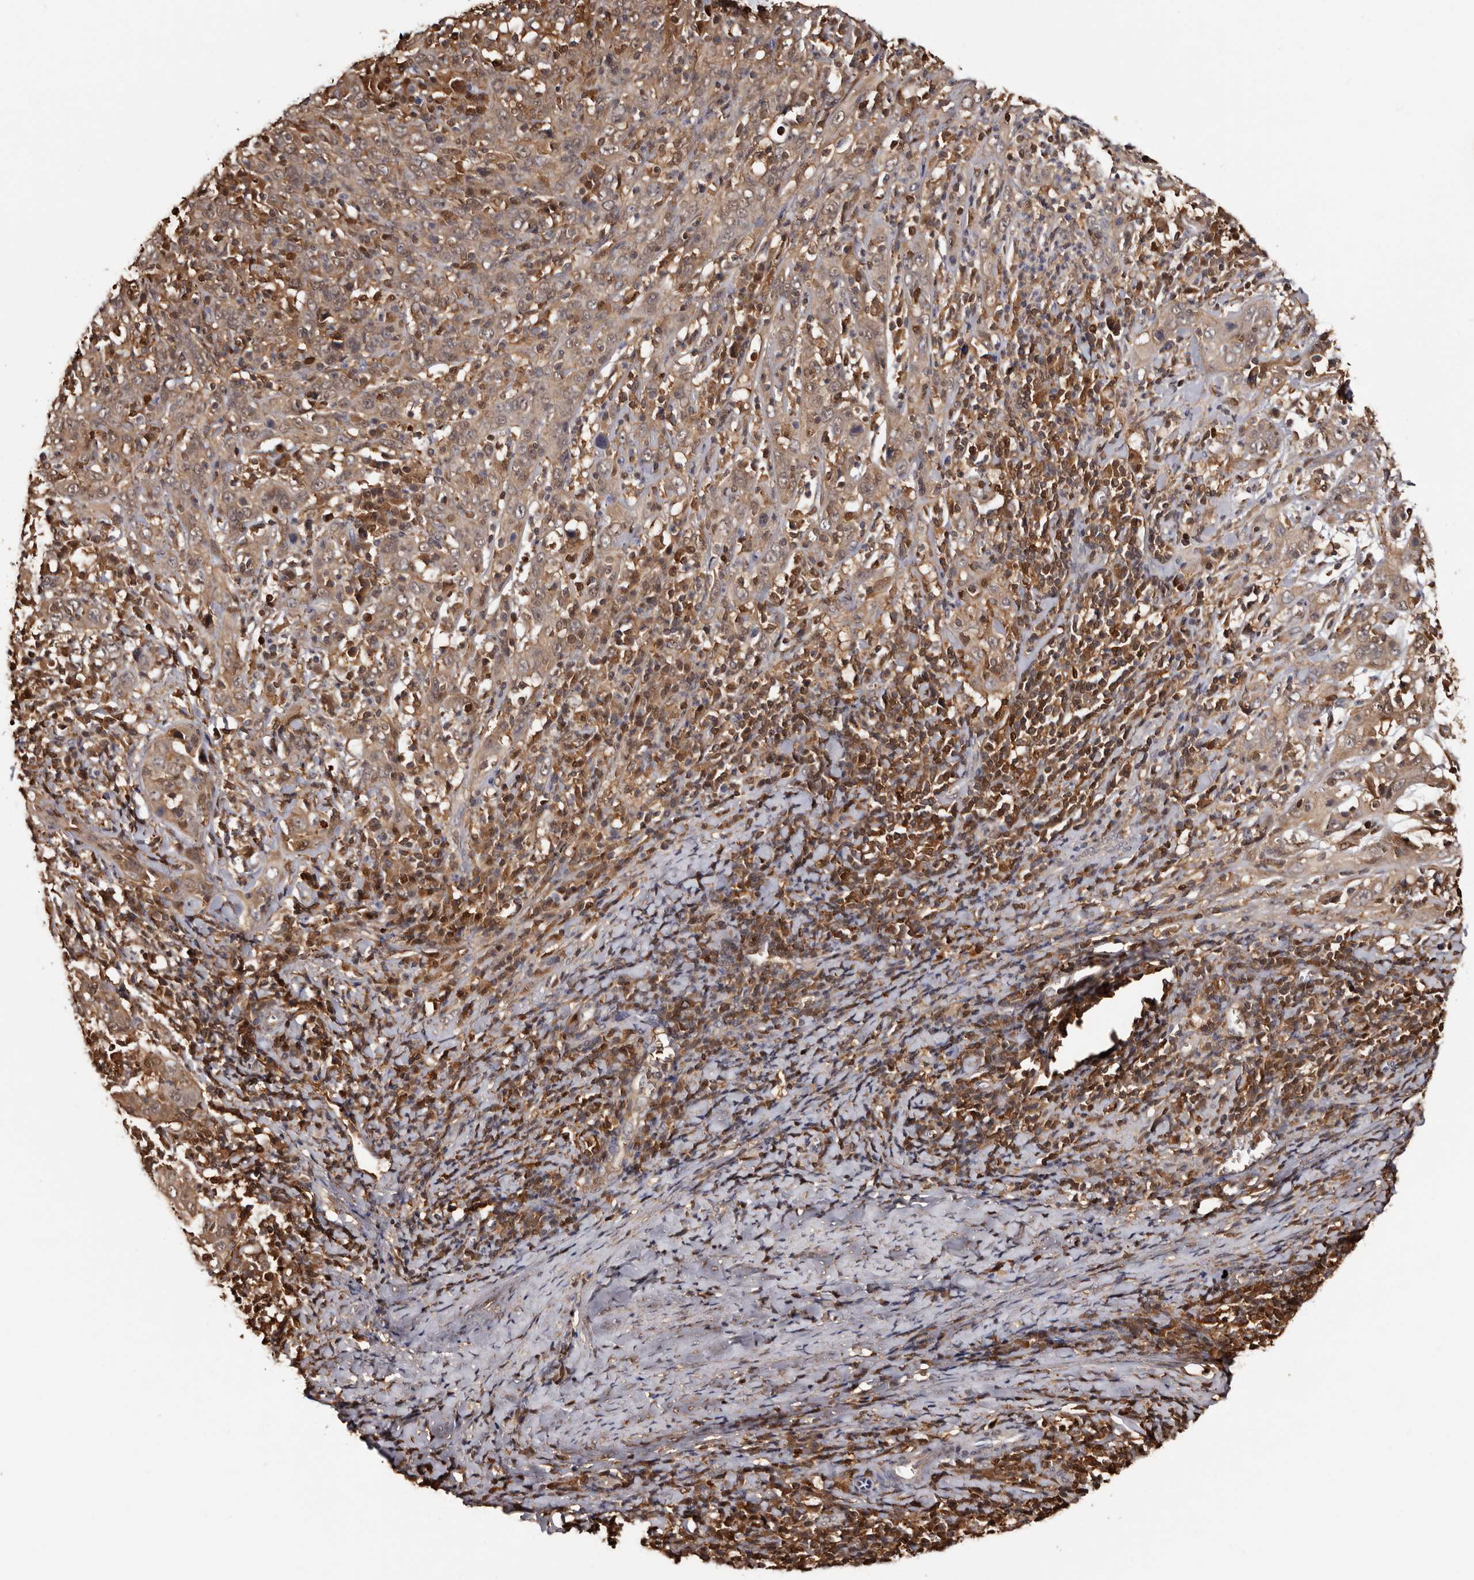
{"staining": {"intensity": "weak", "quantity": ">75%", "location": "cytoplasmic/membranous"}, "tissue": "cervical cancer", "cell_type": "Tumor cells", "image_type": "cancer", "snomed": [{"axis": "morphology", "description": "Squamous cell carcinoma, NOS"}, {"axis": "topography", "description": "Cervix"}], "caption": "The immunohistochemical stain highlights weak cytoplasmic/membranous expression in tumor cells of cervical cancer tissue. (DAB (3,3'-diaminobenzidine) IHC with brightfield microscopy, high magnification).", "gene": "DNPH1", "patient": {"sex": "female", "age": 46}}